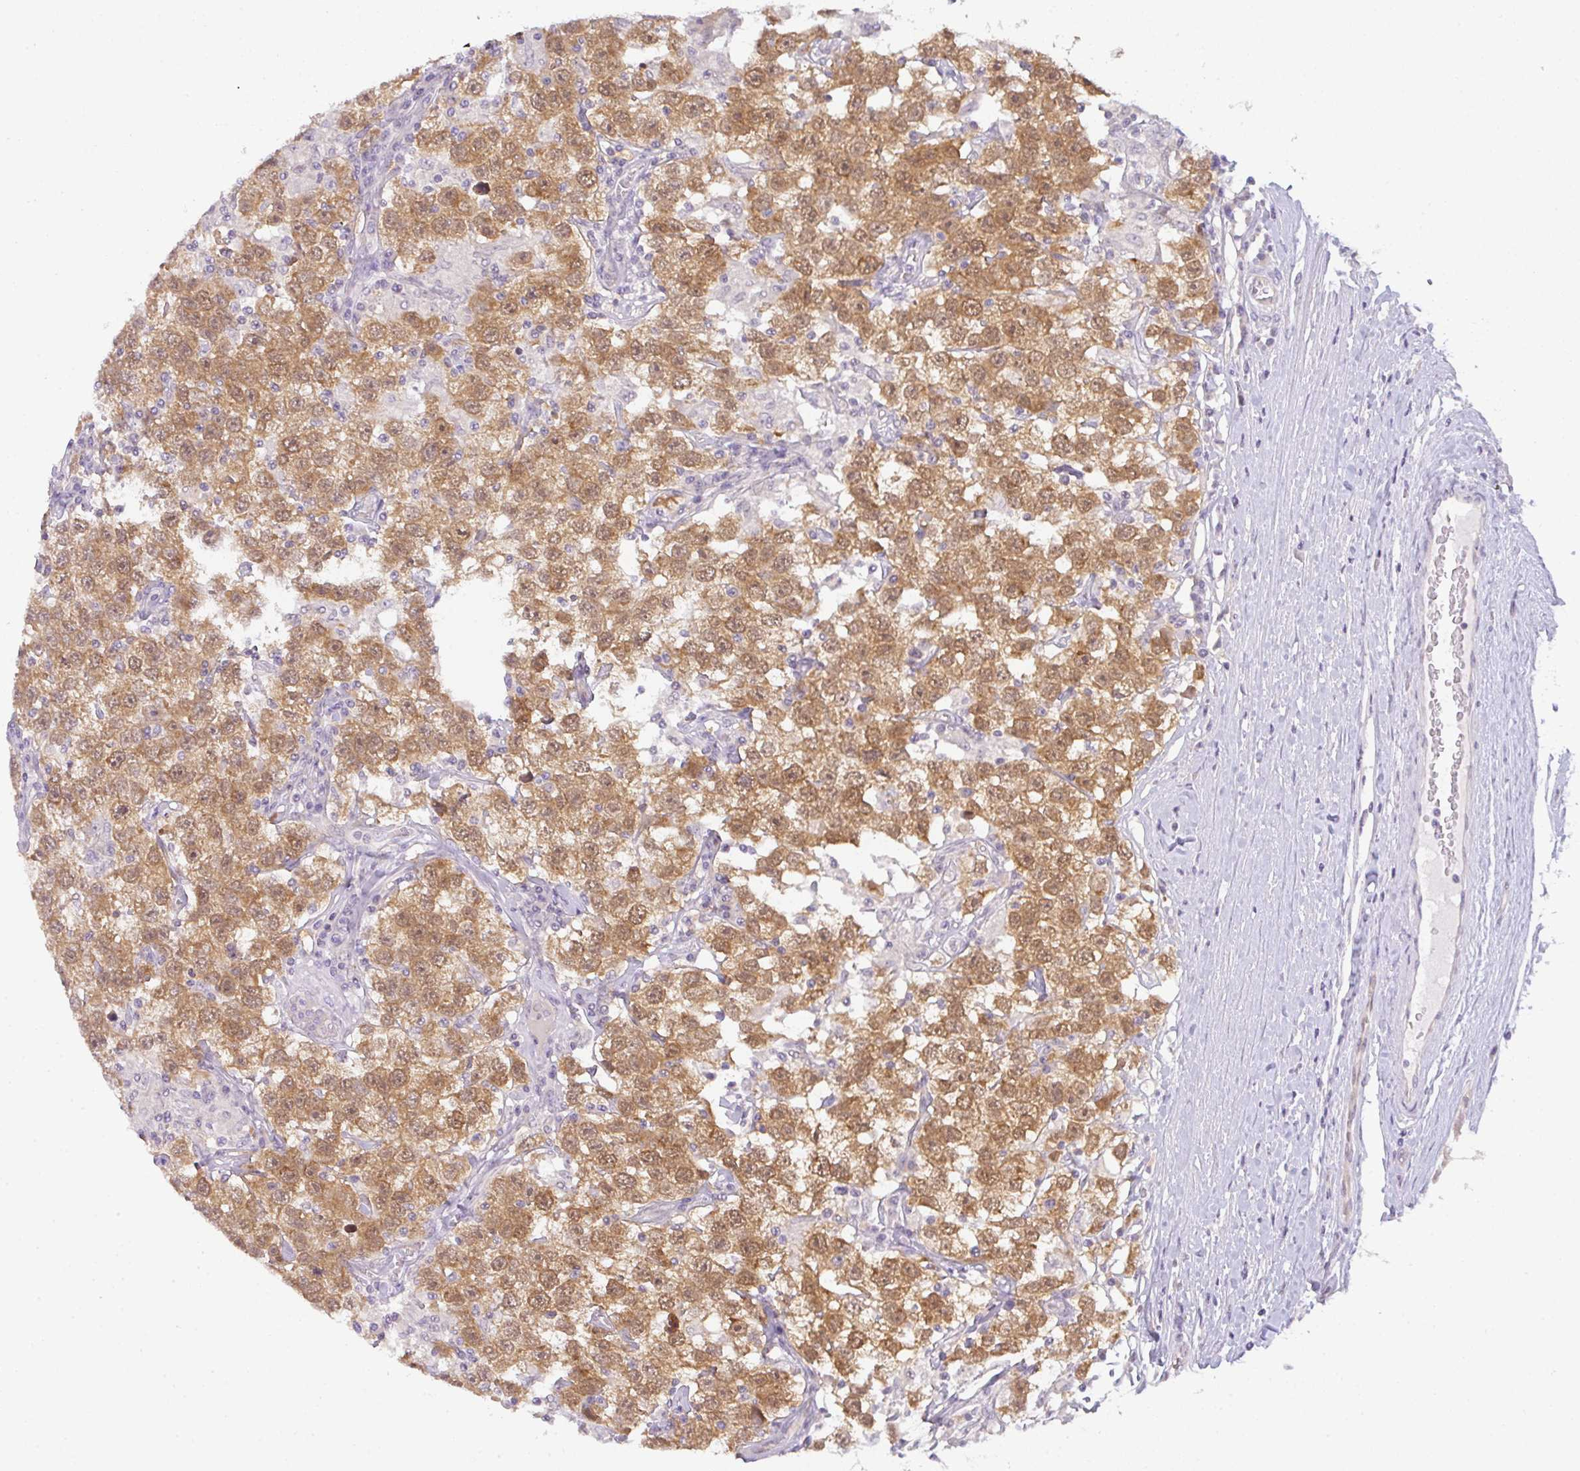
{"staining": {"intensity": "moderate", "quantity": ">75%", "location": "cytoplasmic/membranous,nuclear"}, "tissue": "testis cancer", "cell_type": "Tumor cells", "image_type": "cancer", "snomed": [{"axis": "morphology", "description": "Seminoma, NOS"}, {"axis": "topography", "description": "Testis"}], "caption": "Tumor cells show moderate cytoplasmic/membranous and nuclear positivity in approximately >75% of cells in testis cancer.", "gene": "CSE1L", "patient": {"sex": "male", "age": 41}}